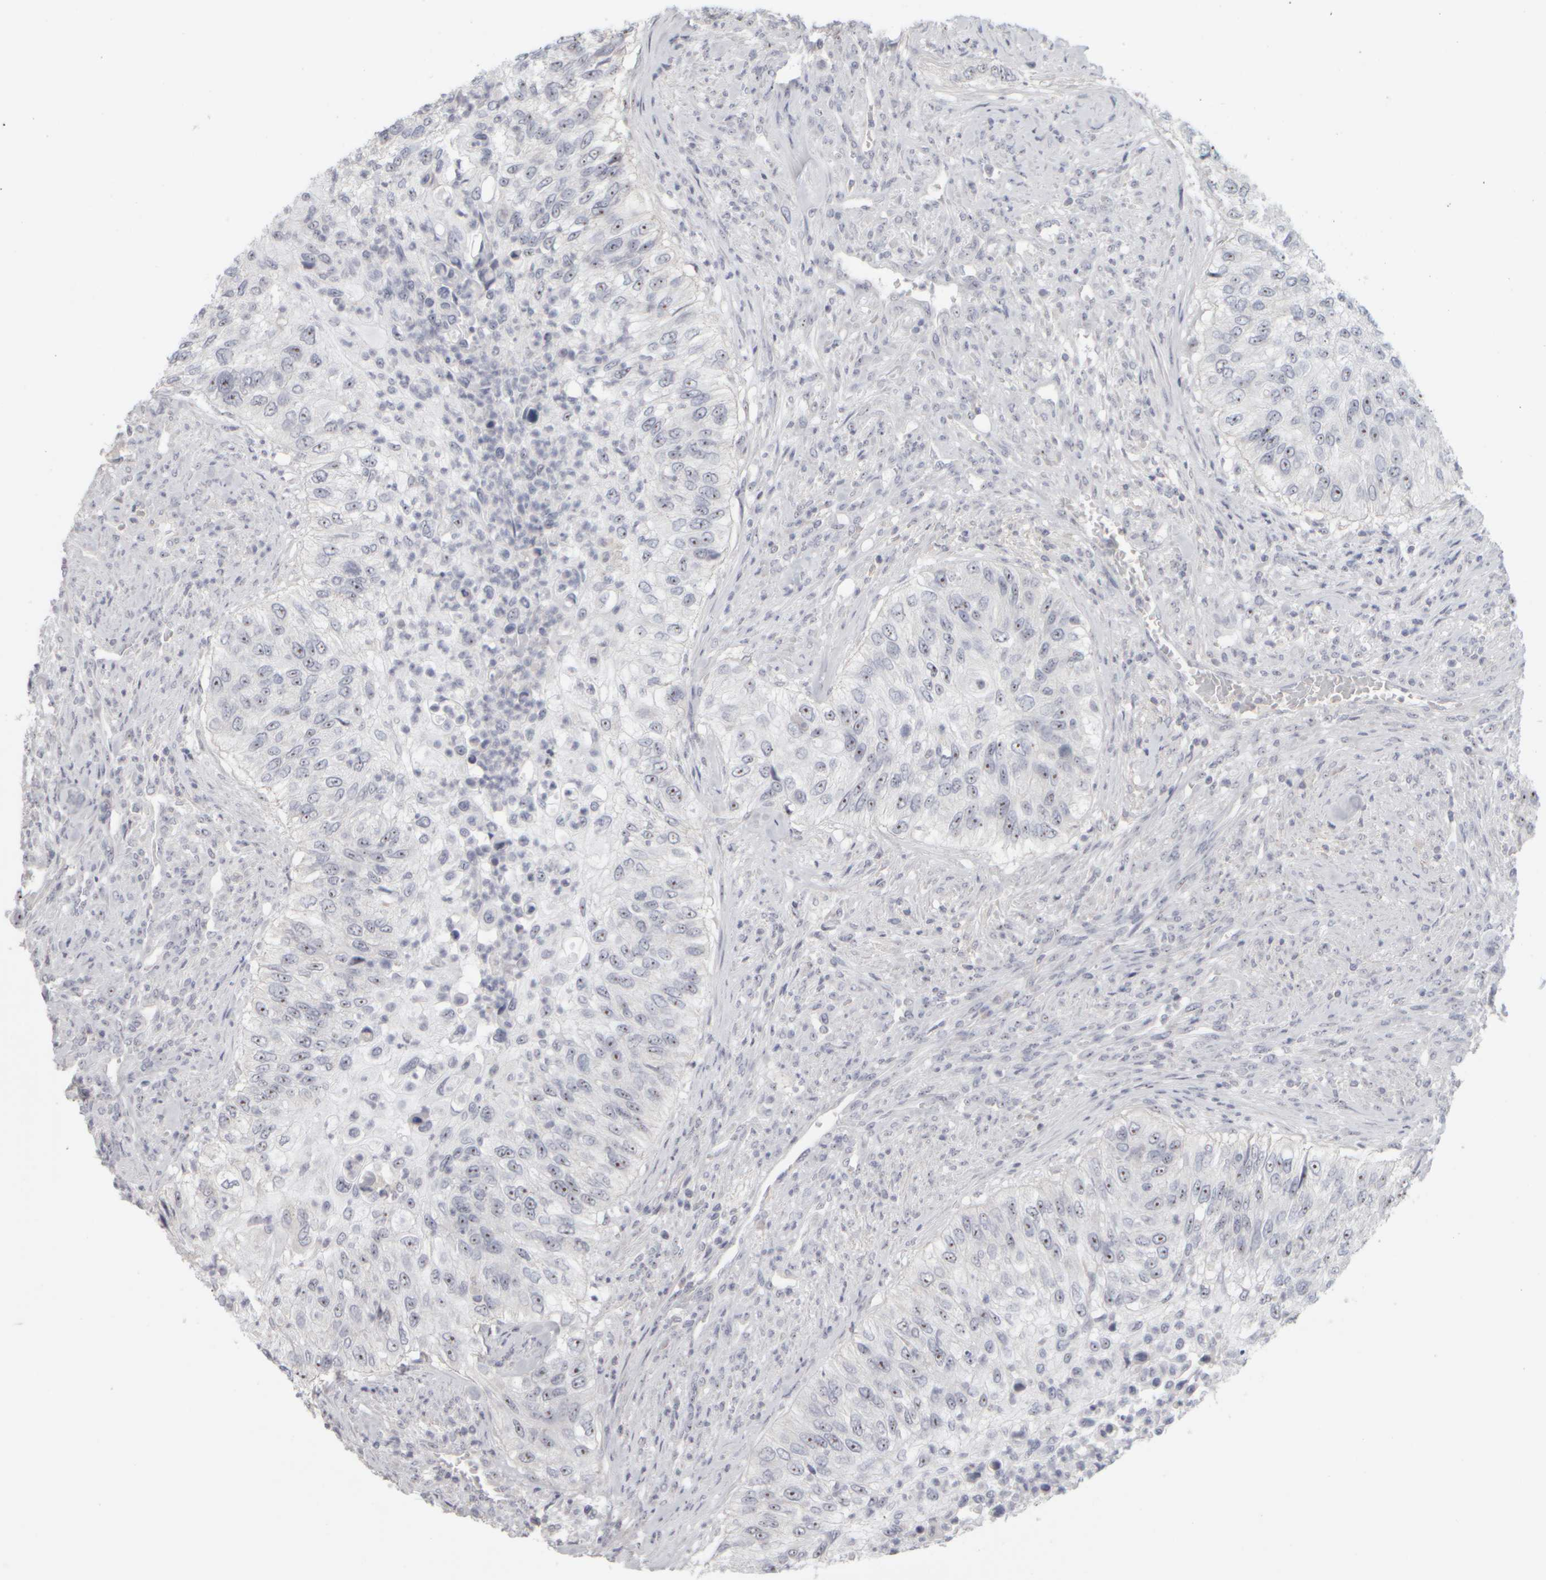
{"staining": {"intensity": "strong", "quantity": ">75%", "location": "nuclear"}, "tissue": "urothelial cancer", "cell_type": "Tumor cells", "image_type": "cancer", "snomed": [{"axis": "morphology", "description": "Urothelial carcinoma, High grade"}, {"axis": "topography", "description": "Urinary bladder"}], "caption": "DAB immunohistochemical staining of urothelial cancer displays strong nuclear protein expression in about >75% of tumor cells.", "gene": "DCXR", "patient": {"sex": "female", "age": 60}}